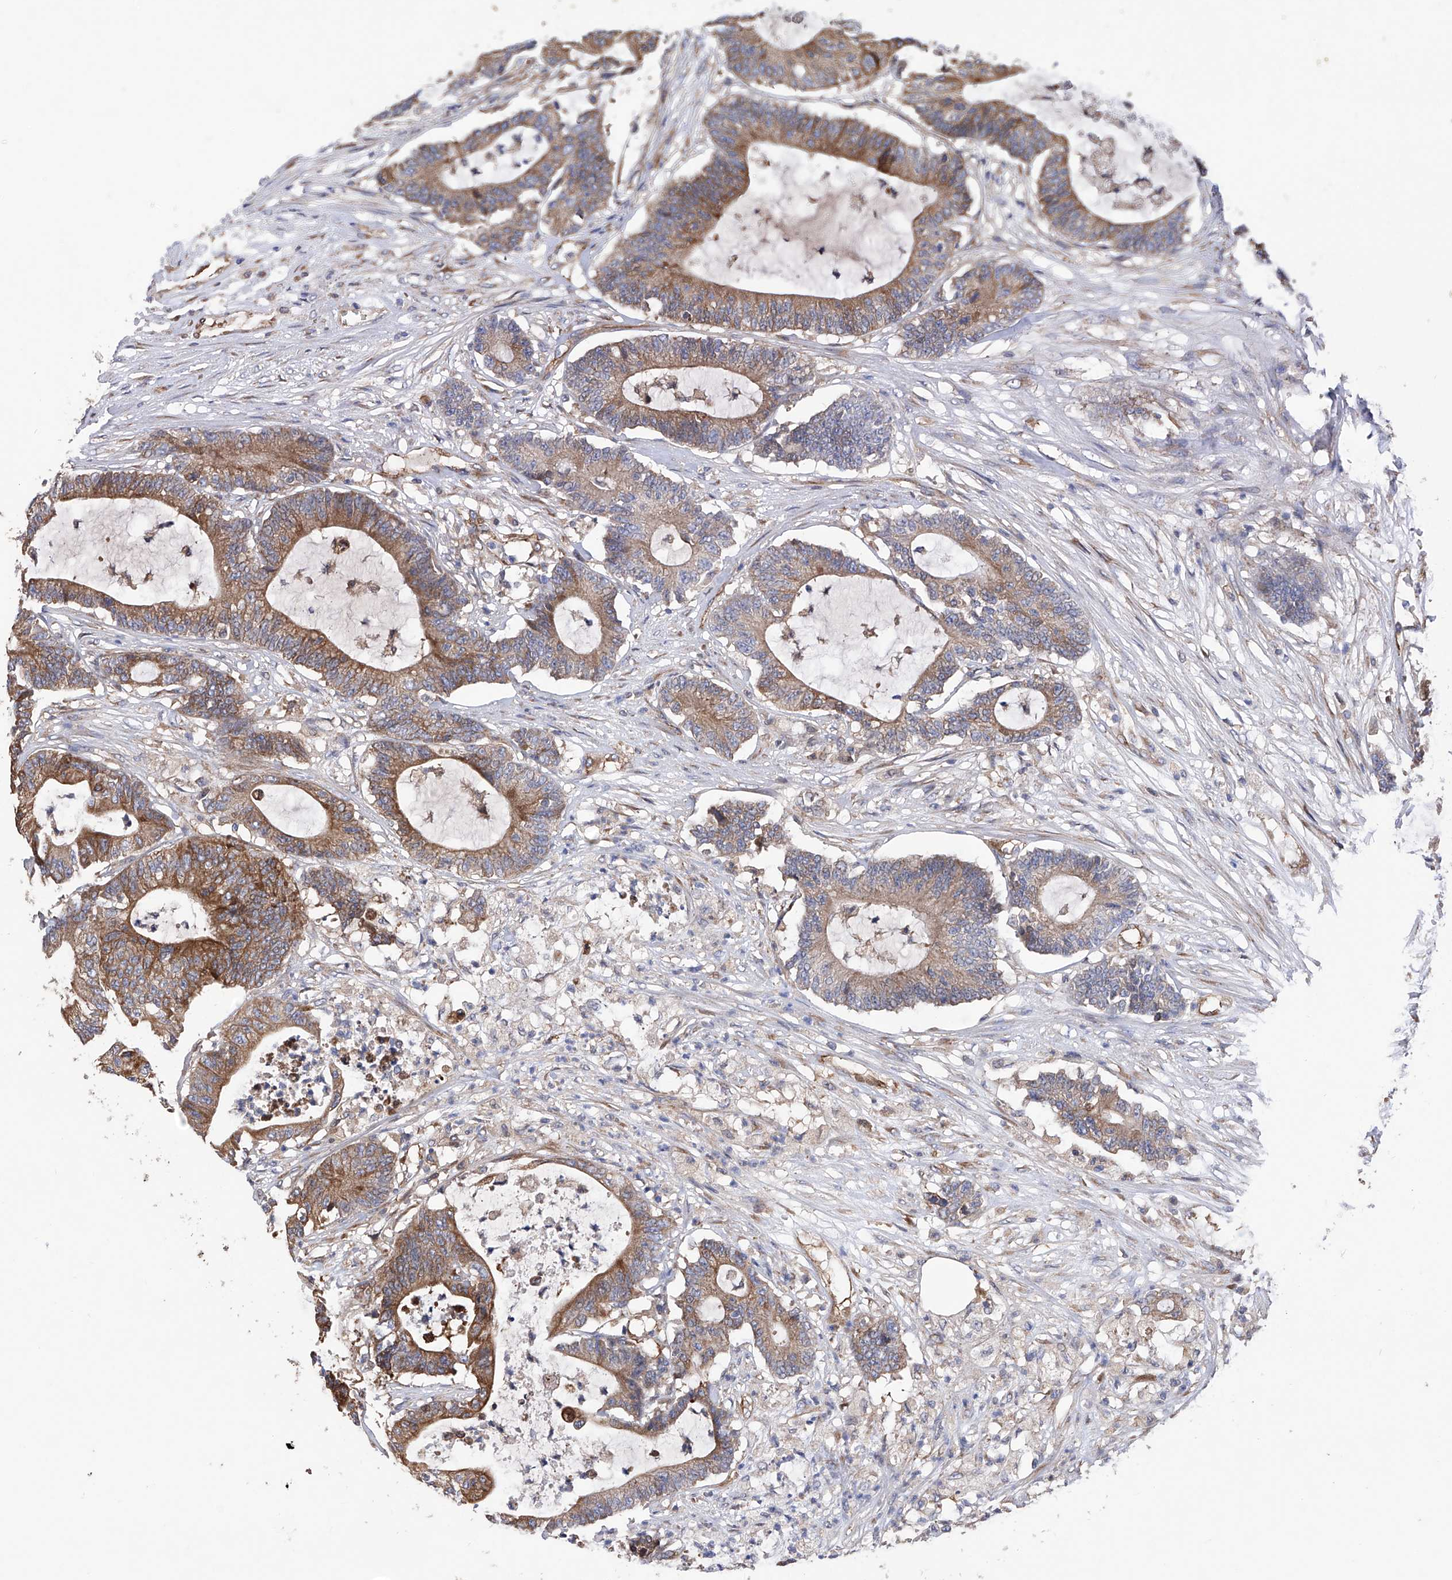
{"staining": {"intensity": "moderate", "quantity": ">75%", "location": "cytoplasmic/membranous"}, "tissue": "colorectal cancer", "cell_type": "Tumor cells", "image_type": "cancer", "snomed": [{"axis": "morphology", "description": "Adenocarcinoma, NOS"}, {"axis": "topography", "description": "Colon"}], "caption": "Colorectal adenocarcinoma tissue reveals moderate cytoplasmic/membranous positivity in about >75% of tumor cells, visualized by immunohistochemistry.", "gene": "INPP5B", "patient": {"sex": "female", "age": 84}}